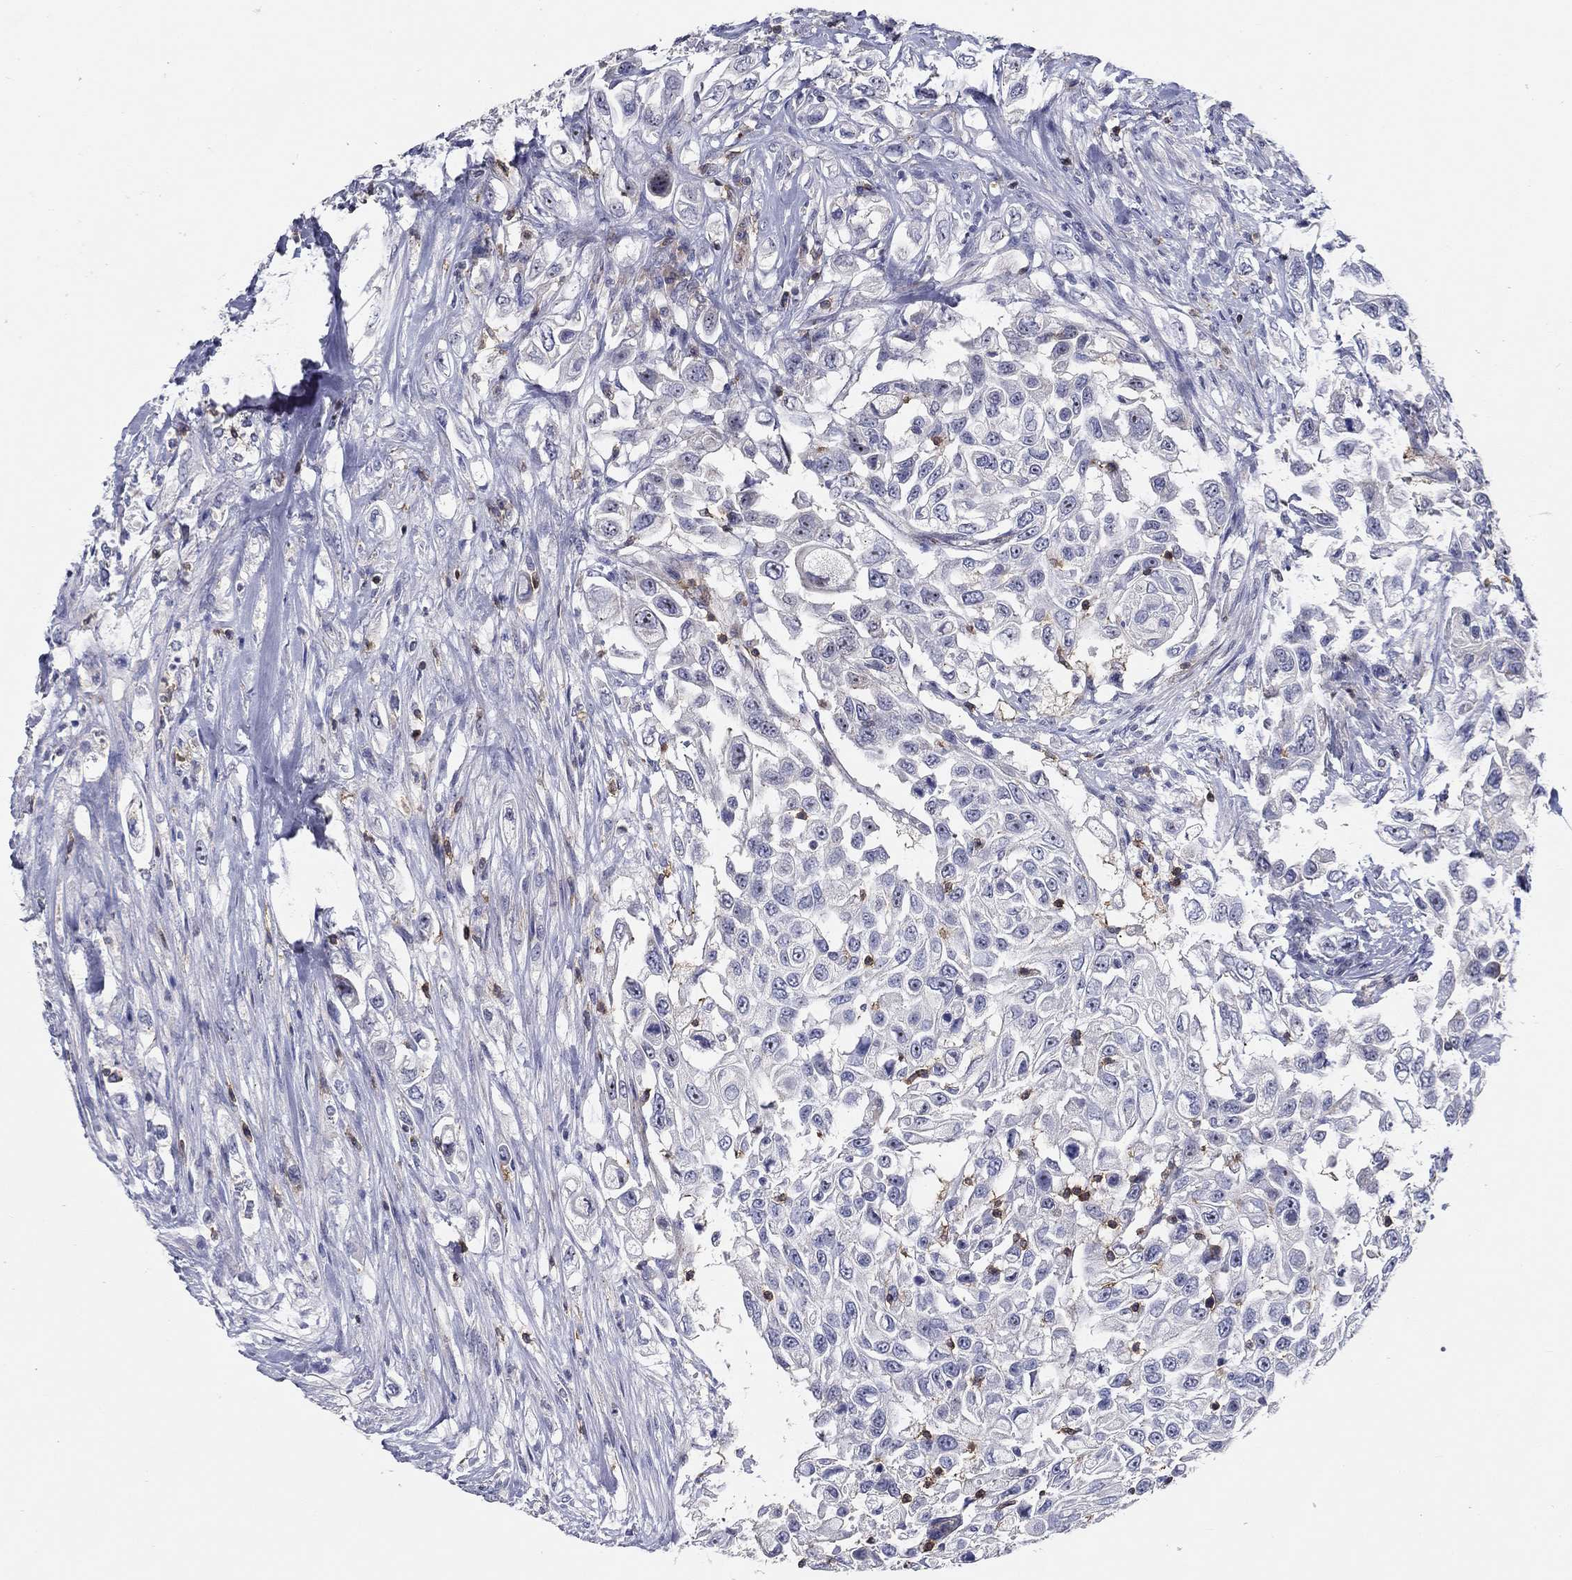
{"staining": {"intensity": "negative", "quantity": "none", "location": "none"}, "tissue": "urothelial cancer", "cell_type": "Tumor cells", "image_type": "cancer", "snomed": [{"axis": "morphology", "description": "Urothelial carcinoma, High grade"}, {"axis": "topography", "description": "Urinary bladder"}], "caption": "Tumor cells are negative for protein expression in human urothelial cancer.", "gene": "SIT1", "patient": {"sex": "female", "age": 56}}